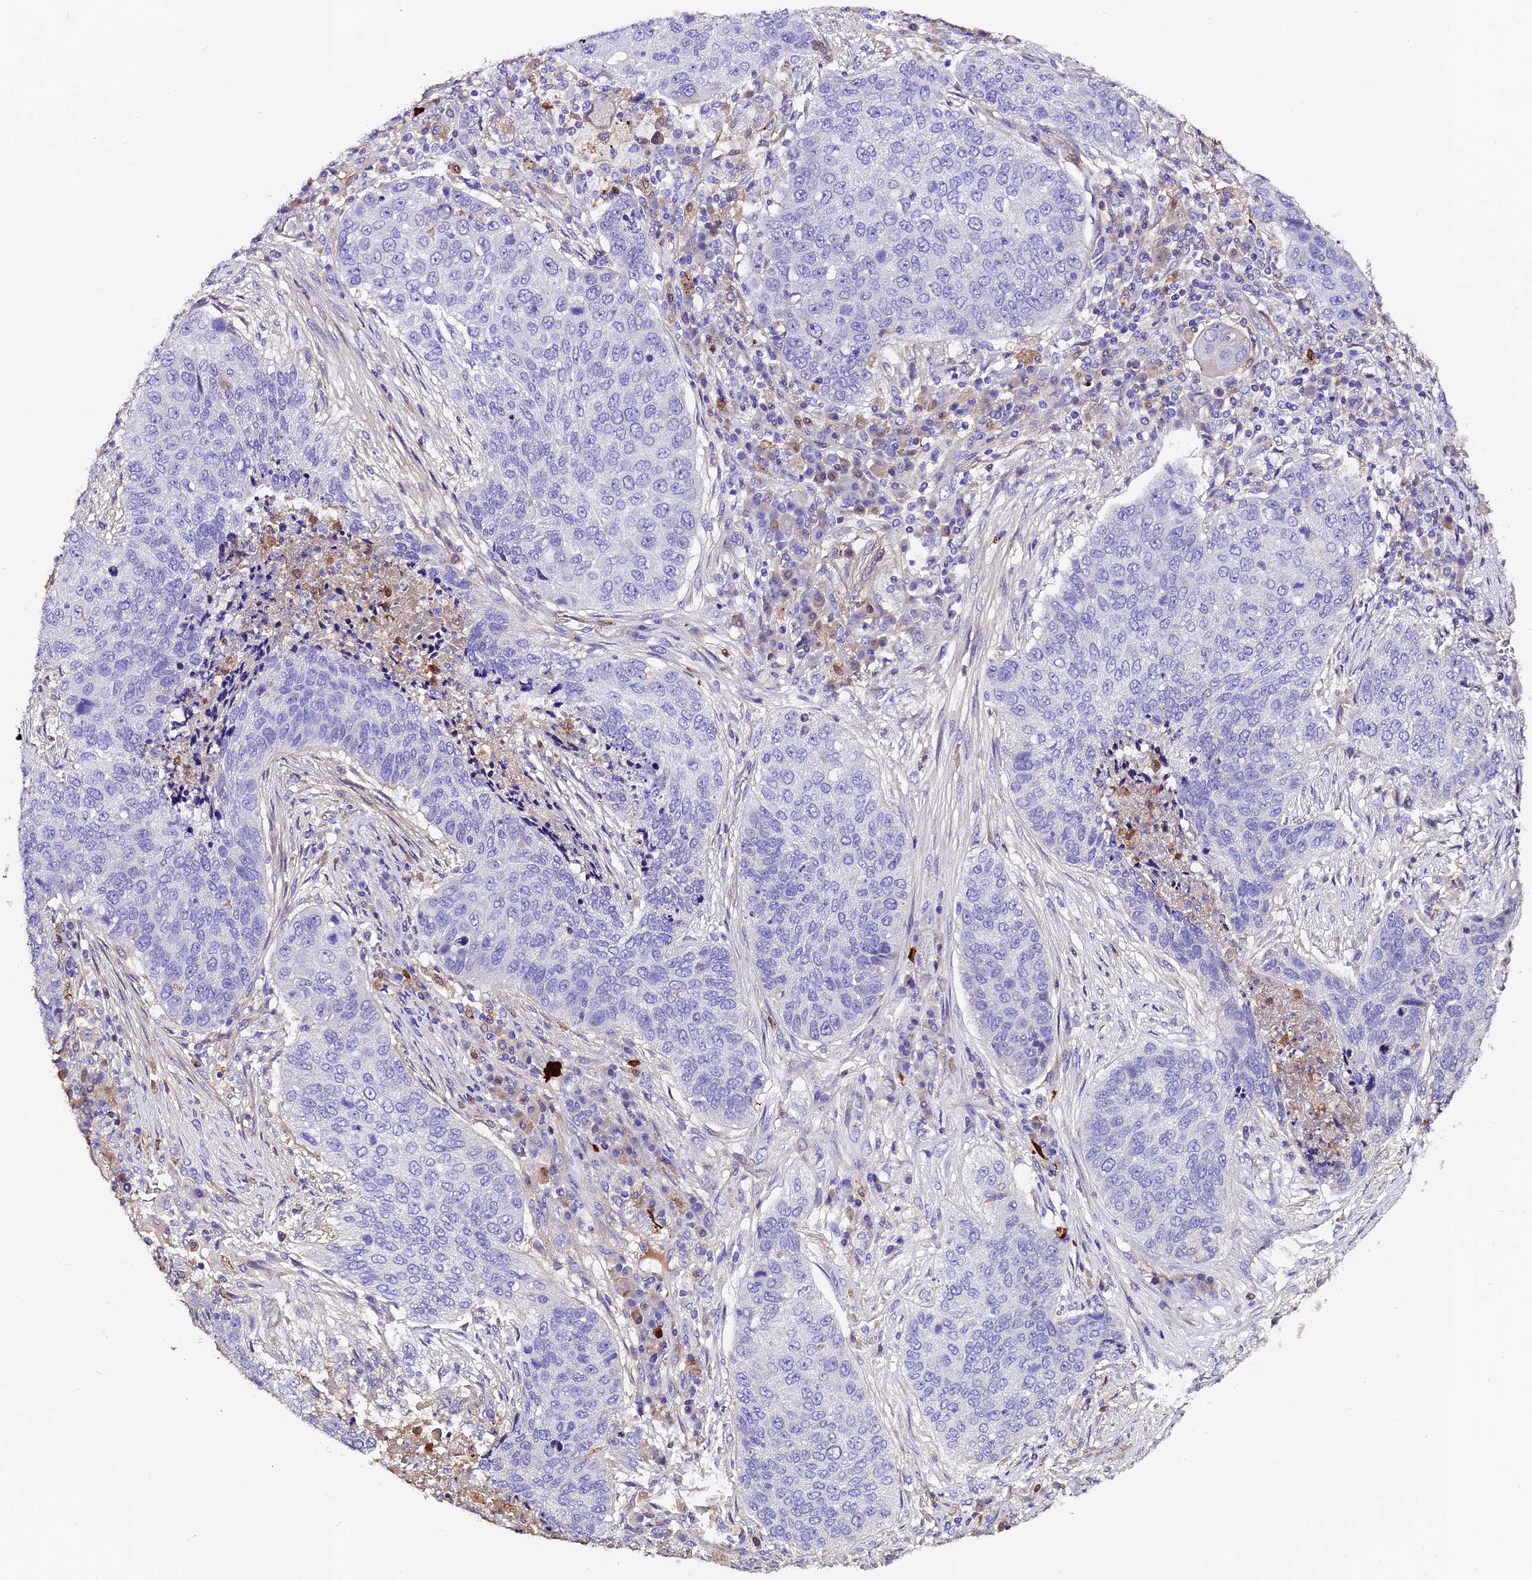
{"staining": {"intensity": "negative", "quantity": "none", "location": "none"}, "tissue": "lung cancer", "cell_type": "Tumor cells", "image_type": "cancer", "snomed": [{"axis": "morphology", "description": "Squamous cell carcinoma, NOS"}, {"axis": "topography", "description": "Lung"}], "caption": "The histopathology image reveals no staining of tumor cells in squamous cell carcinoma (lung).", "gene": "FREM3", "patient": {"sex": "female", "age": 63}}